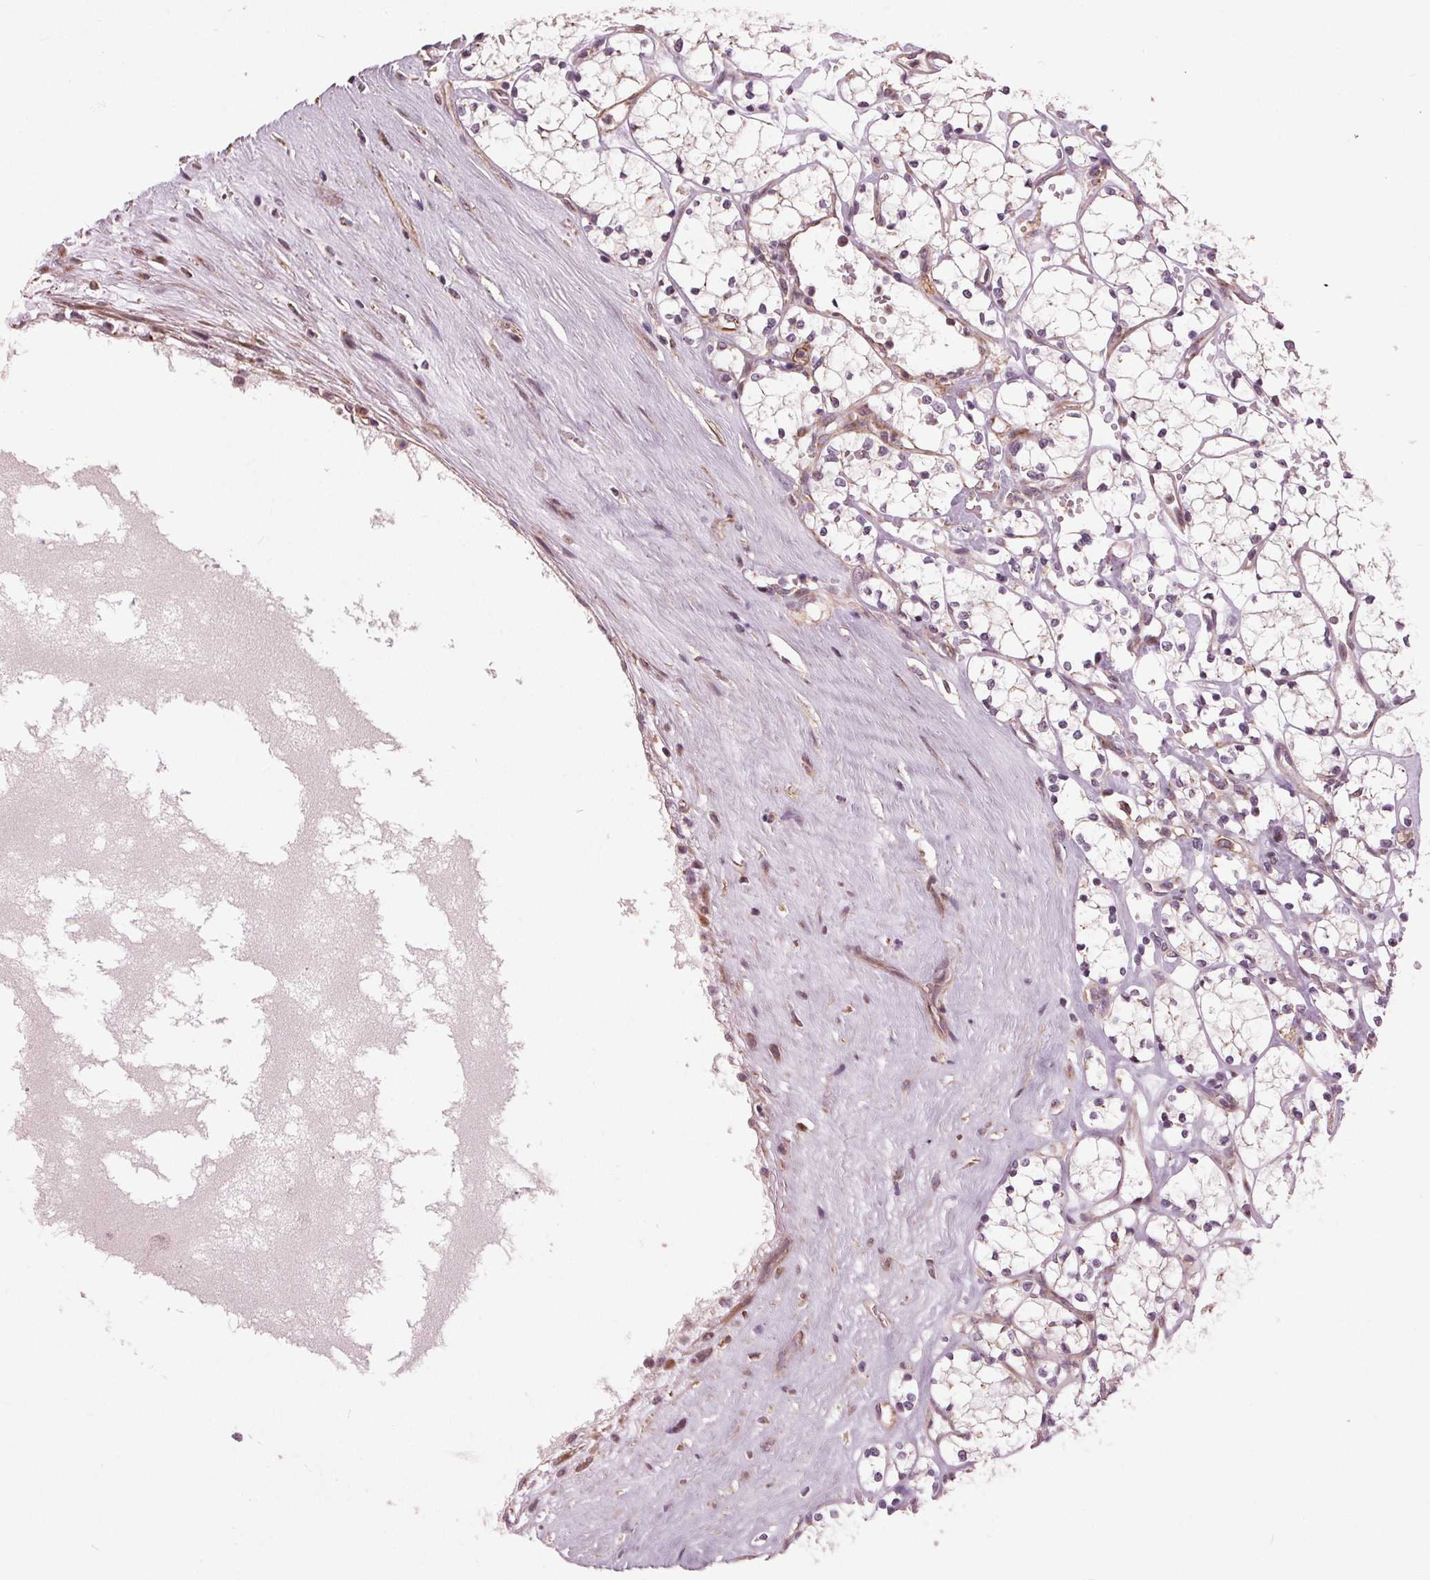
{"staining": {"intensity": "negative", "quantity": "none", "location": "none"}, "tissue": "renal cancer", "cell_type": "Tumor cells", "image_type": "cancer", "snomed": [{"axis": "morphology", "description": "Adenocarcinoma, NOS"}, {"axis": "topography", "description": "Kidney"}], "caption": "An IHC histopathology image of renal cancer is shown. There is no staining in tumor cells of renal cancer. (DAB immunohistochemistry visualized using brightfield microscopy, high magnification).", "gene": "BSDC1", "patient": {"sex": "female", "age": 69}}